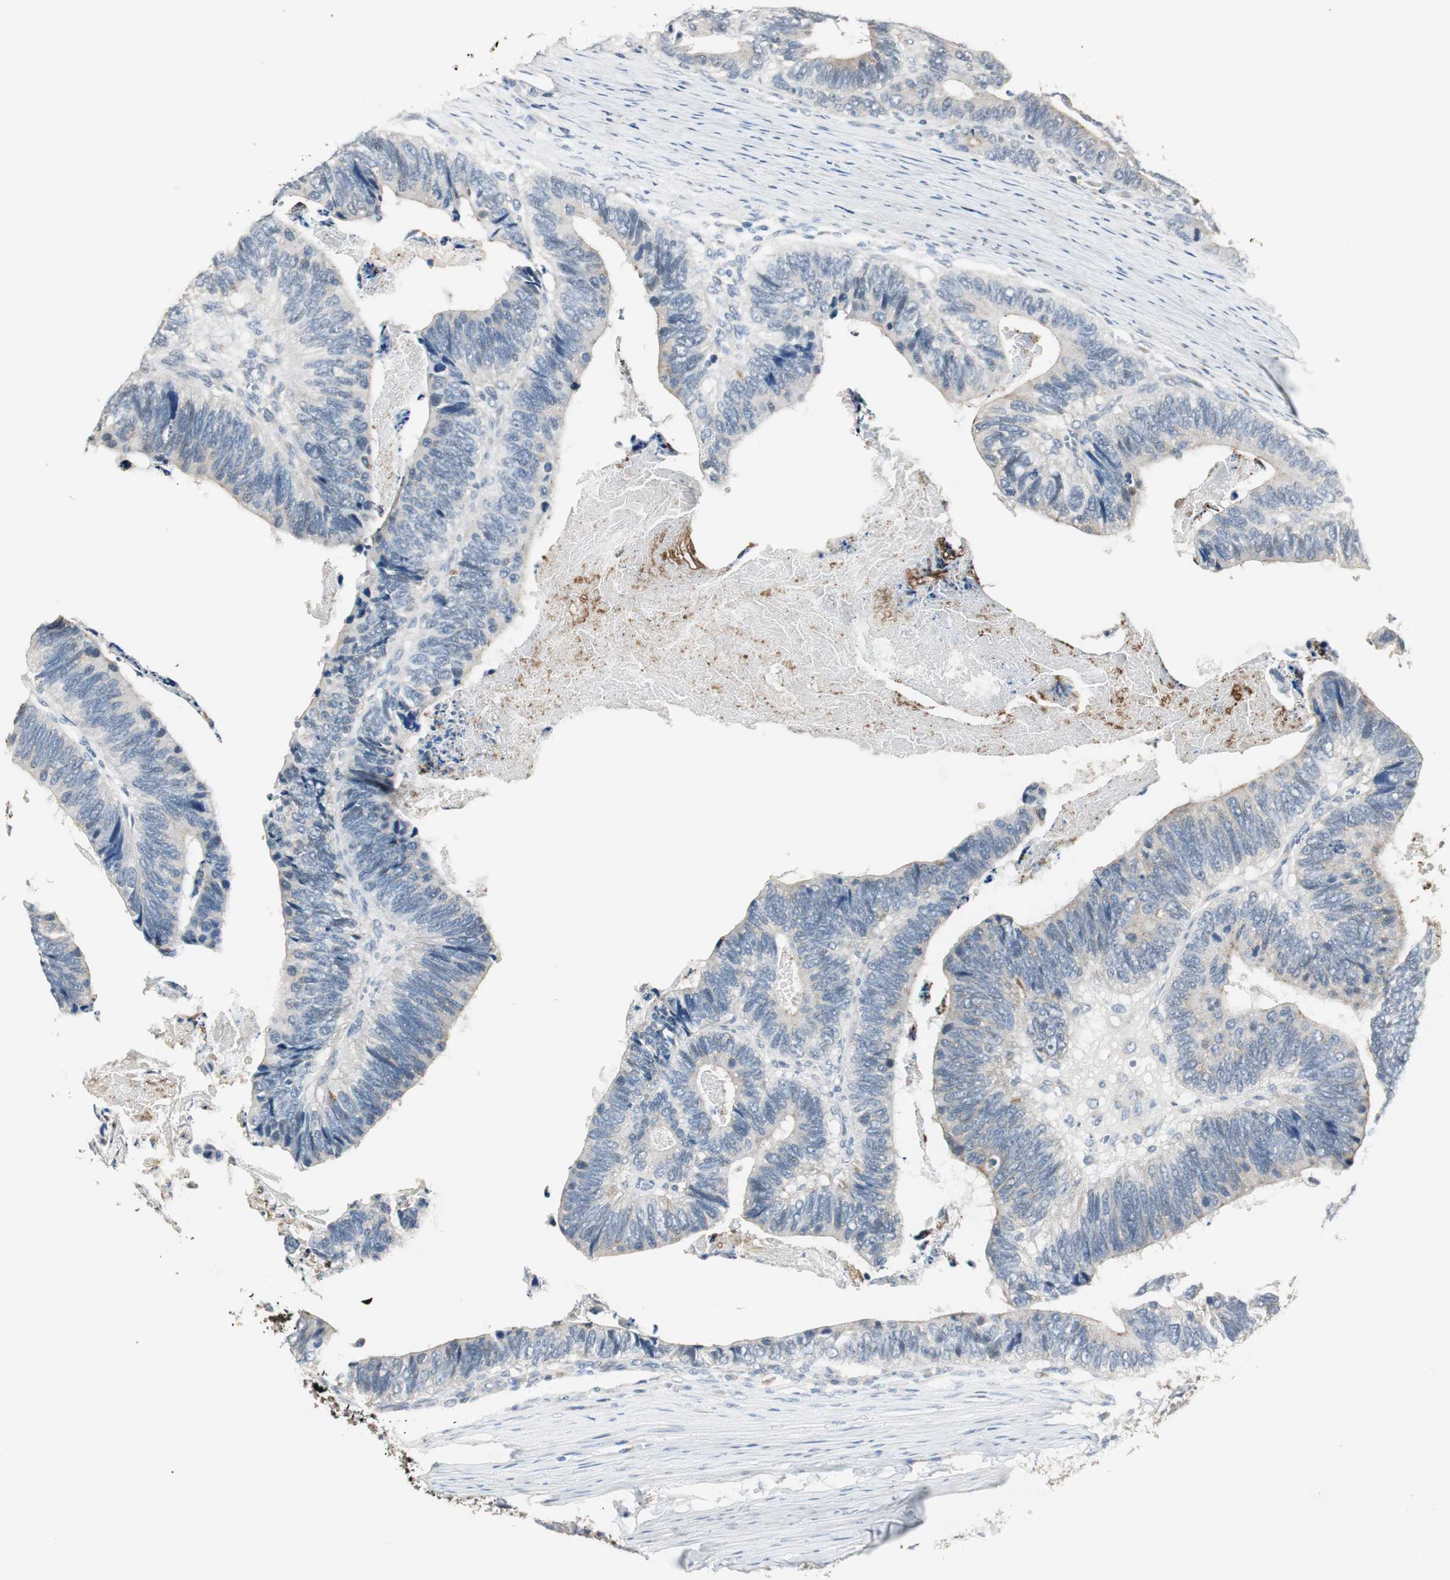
{"staining": {"intensity": "negative", "quantity": "none", "location": "none"}, "tissue": "colorectal cancer", "cell_type": "Tumor cells", "image_type": "cancer", "snomed": [{"axis": "morphology", "description": "Adenocarcinoma, NOS"}, {"axis": "topography", "description": "Colon"}], "caption": "High magnification brightfield microscopy of colorectal cancer (adenocarcinoma) stained with DAB (3,3'-diaminobenzidine) (brown) and counterstained with hematoxylin (blue): tumor cells show no significant positivity.", "gene": "PTPRN2", "patient": {"sex": "male", "age": 72}}